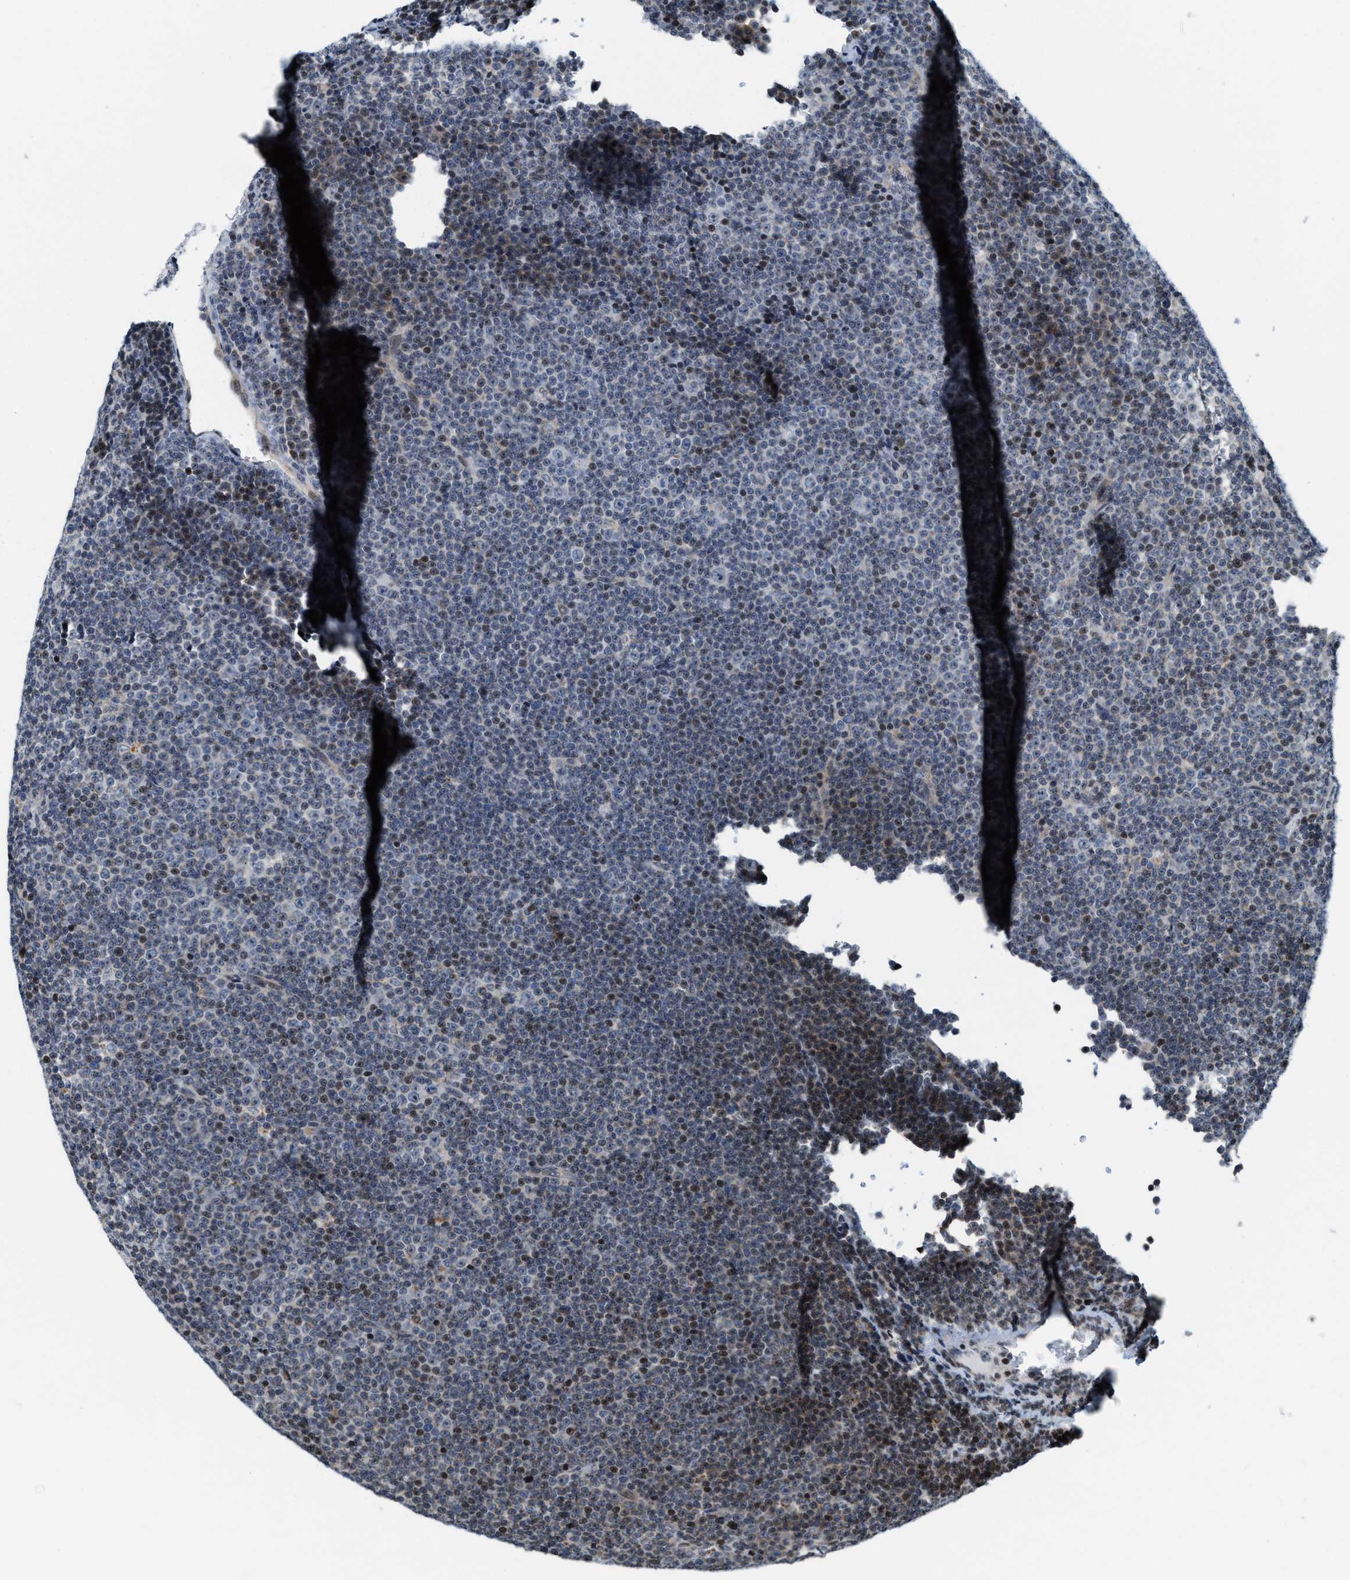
{"staining": {"intensity": "negative", "quantity": "none", "location": "none"}, "tissue": "lymphoma", "cell_type": "Tumor cells", "image_type": "cancer", "snomed": [{"axis": "morphology", "description": "Malignant lymphoma, non-Hodgkin's type, Low grade"}, {"axis": "topography", "description": "Lymph node"}], "caption": "Tumor cells show no significant protein expression in malignant lymphoma, non-Hodgkin's type (low-grade).", "gene": "PDZD2", "patient": {"sex": "female", "age": 67}}